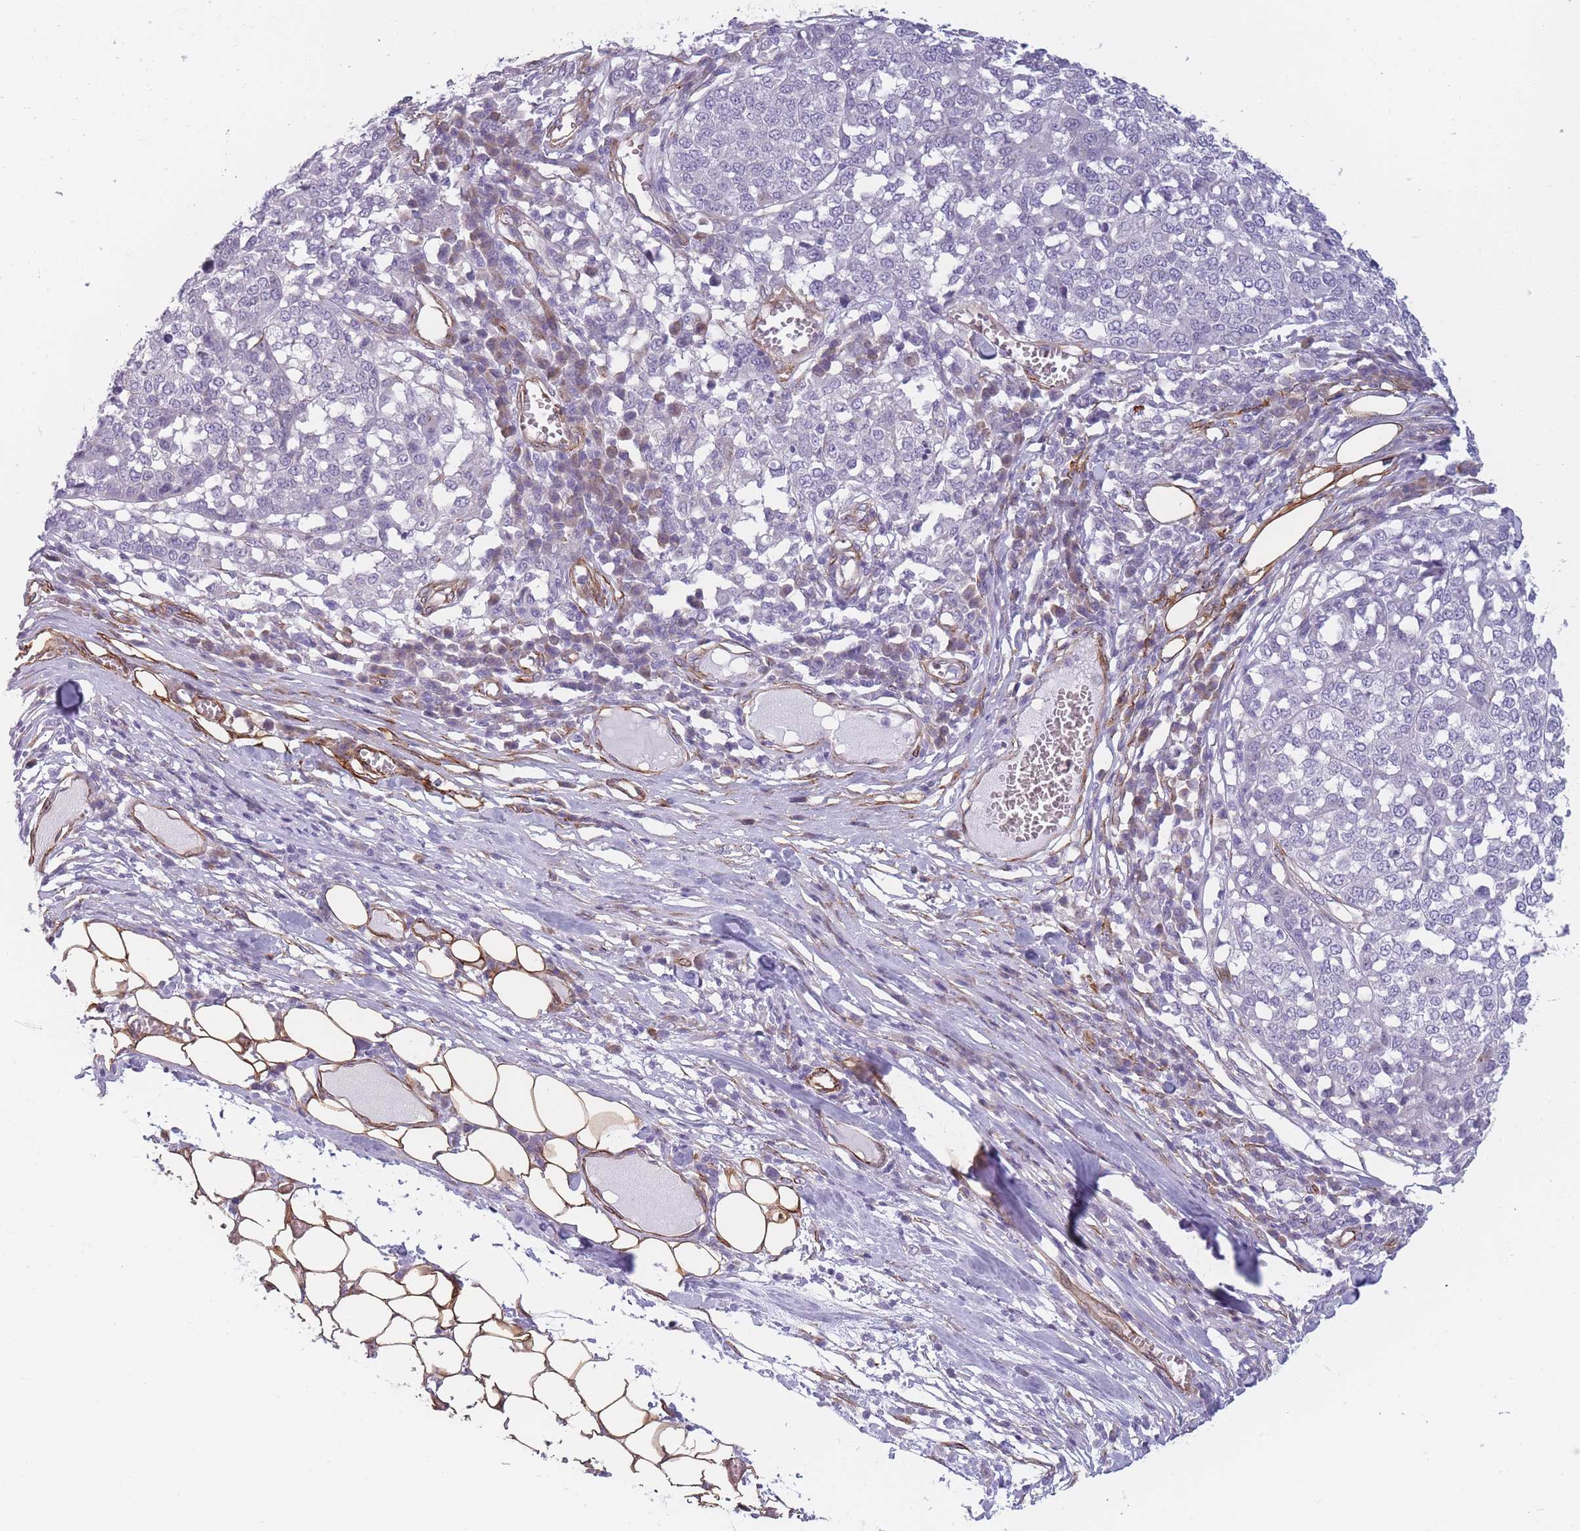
{"staining": {"intensity": "negative", "quantity": "none", "location": "none"}, "tissue": "melanoma", "cell_type": "Tumor cells", "image_type": "cancer", "snomed": [{"axis": "morphology", "description": "Malignant melanoma, Metastatic site"}, {"axis": "topography", "description": "Lymph node"}], "caption": "Immunohistochemistry (IHC) of human melanoma reveals no positivity in tumor cells.", "gene": "OR6B3", "patient": {"sex": "male", "age": 44}}